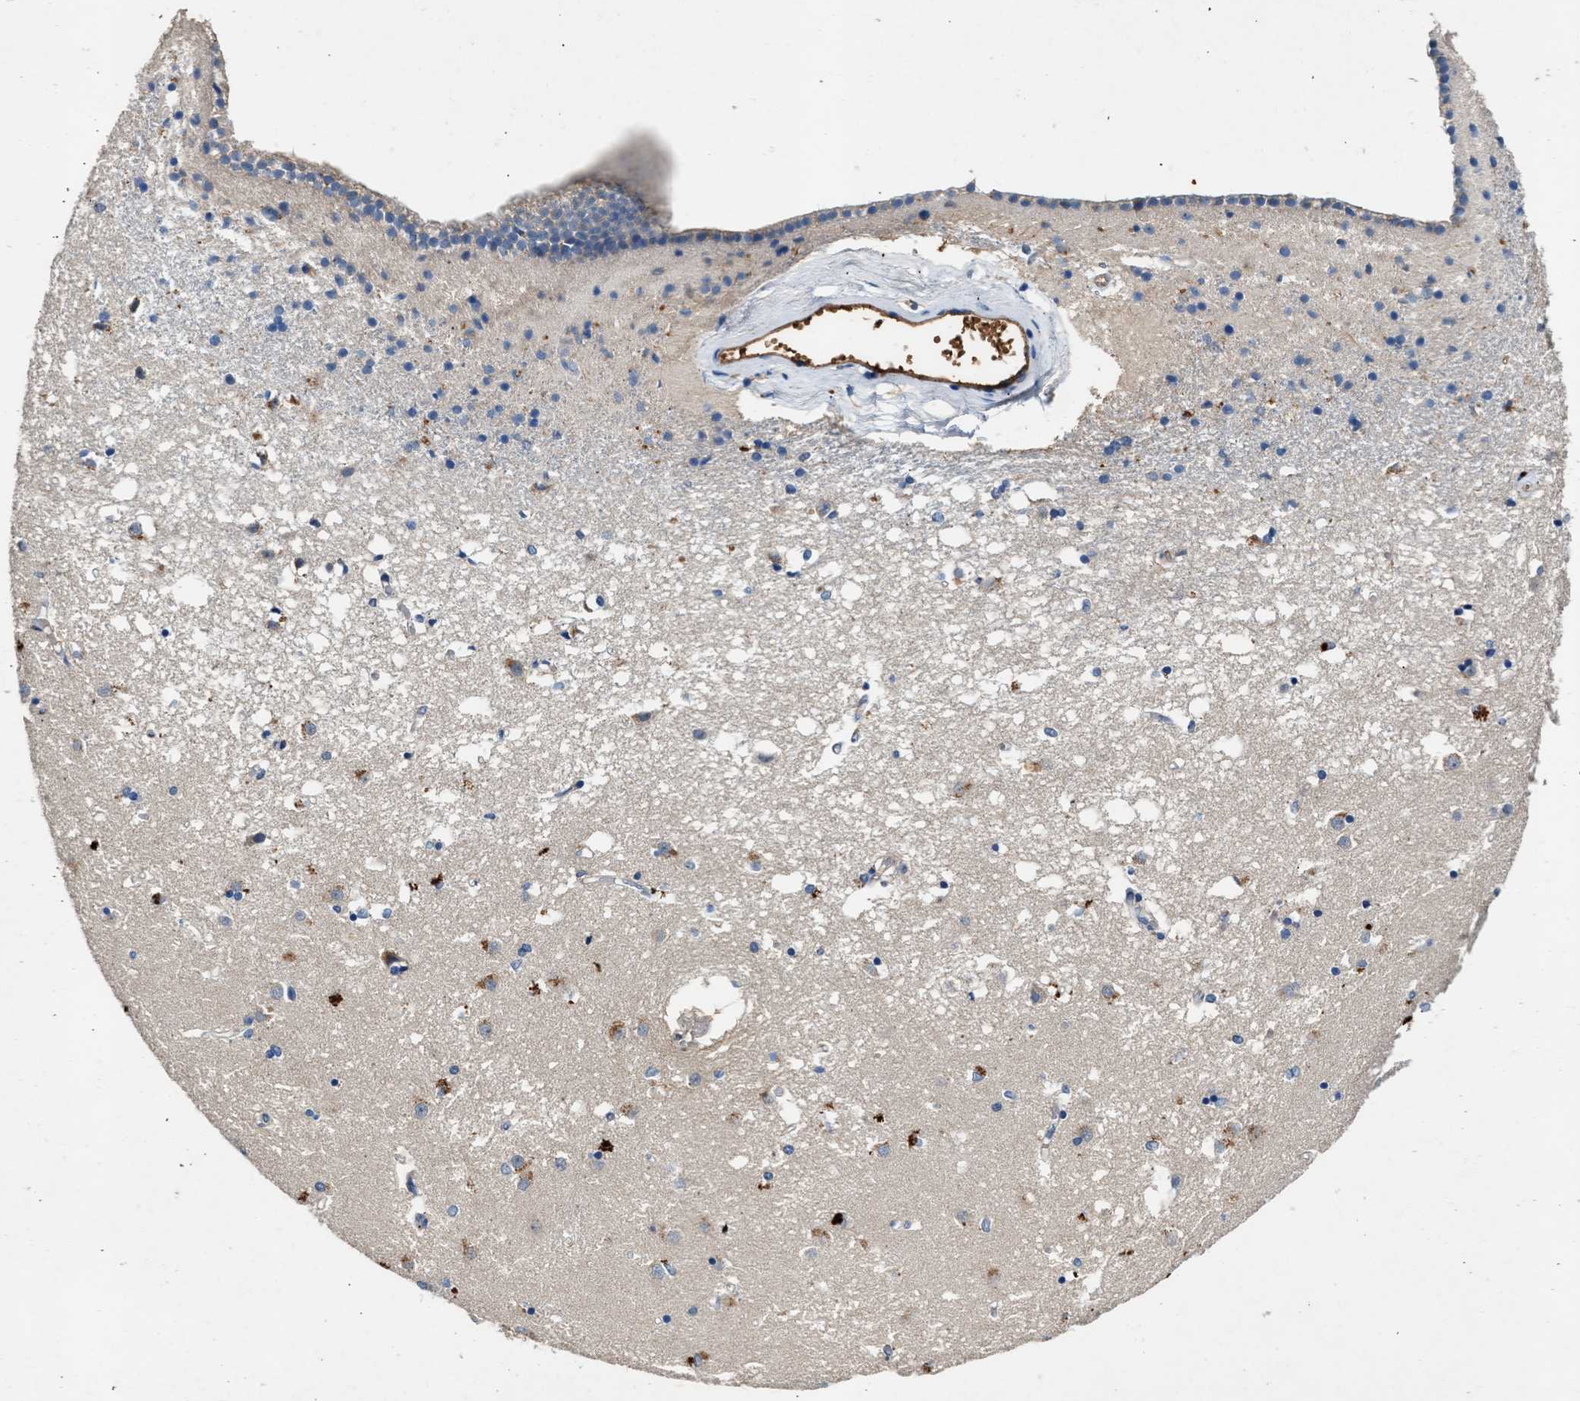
{"staining": {"intensity": "negative", "quantity": "none", "location": "none"}, "tissue": "caudate", "cell_type": "Glial cells", "image_type": "normal", "snomed": [{"axis": "morphology", "description": "Normal tissue, NOS"}, {"axis": "topography", "description": "Lateral ventricle wall"}], "caption": "High power microscopy photomicrograph of an immunohistochemistry (IHC) micrograph of normal caudate, revealing no significant staining in glial cells.", "gene": "RWDD2B", "patient": {"sex": "male", "age": 45}}